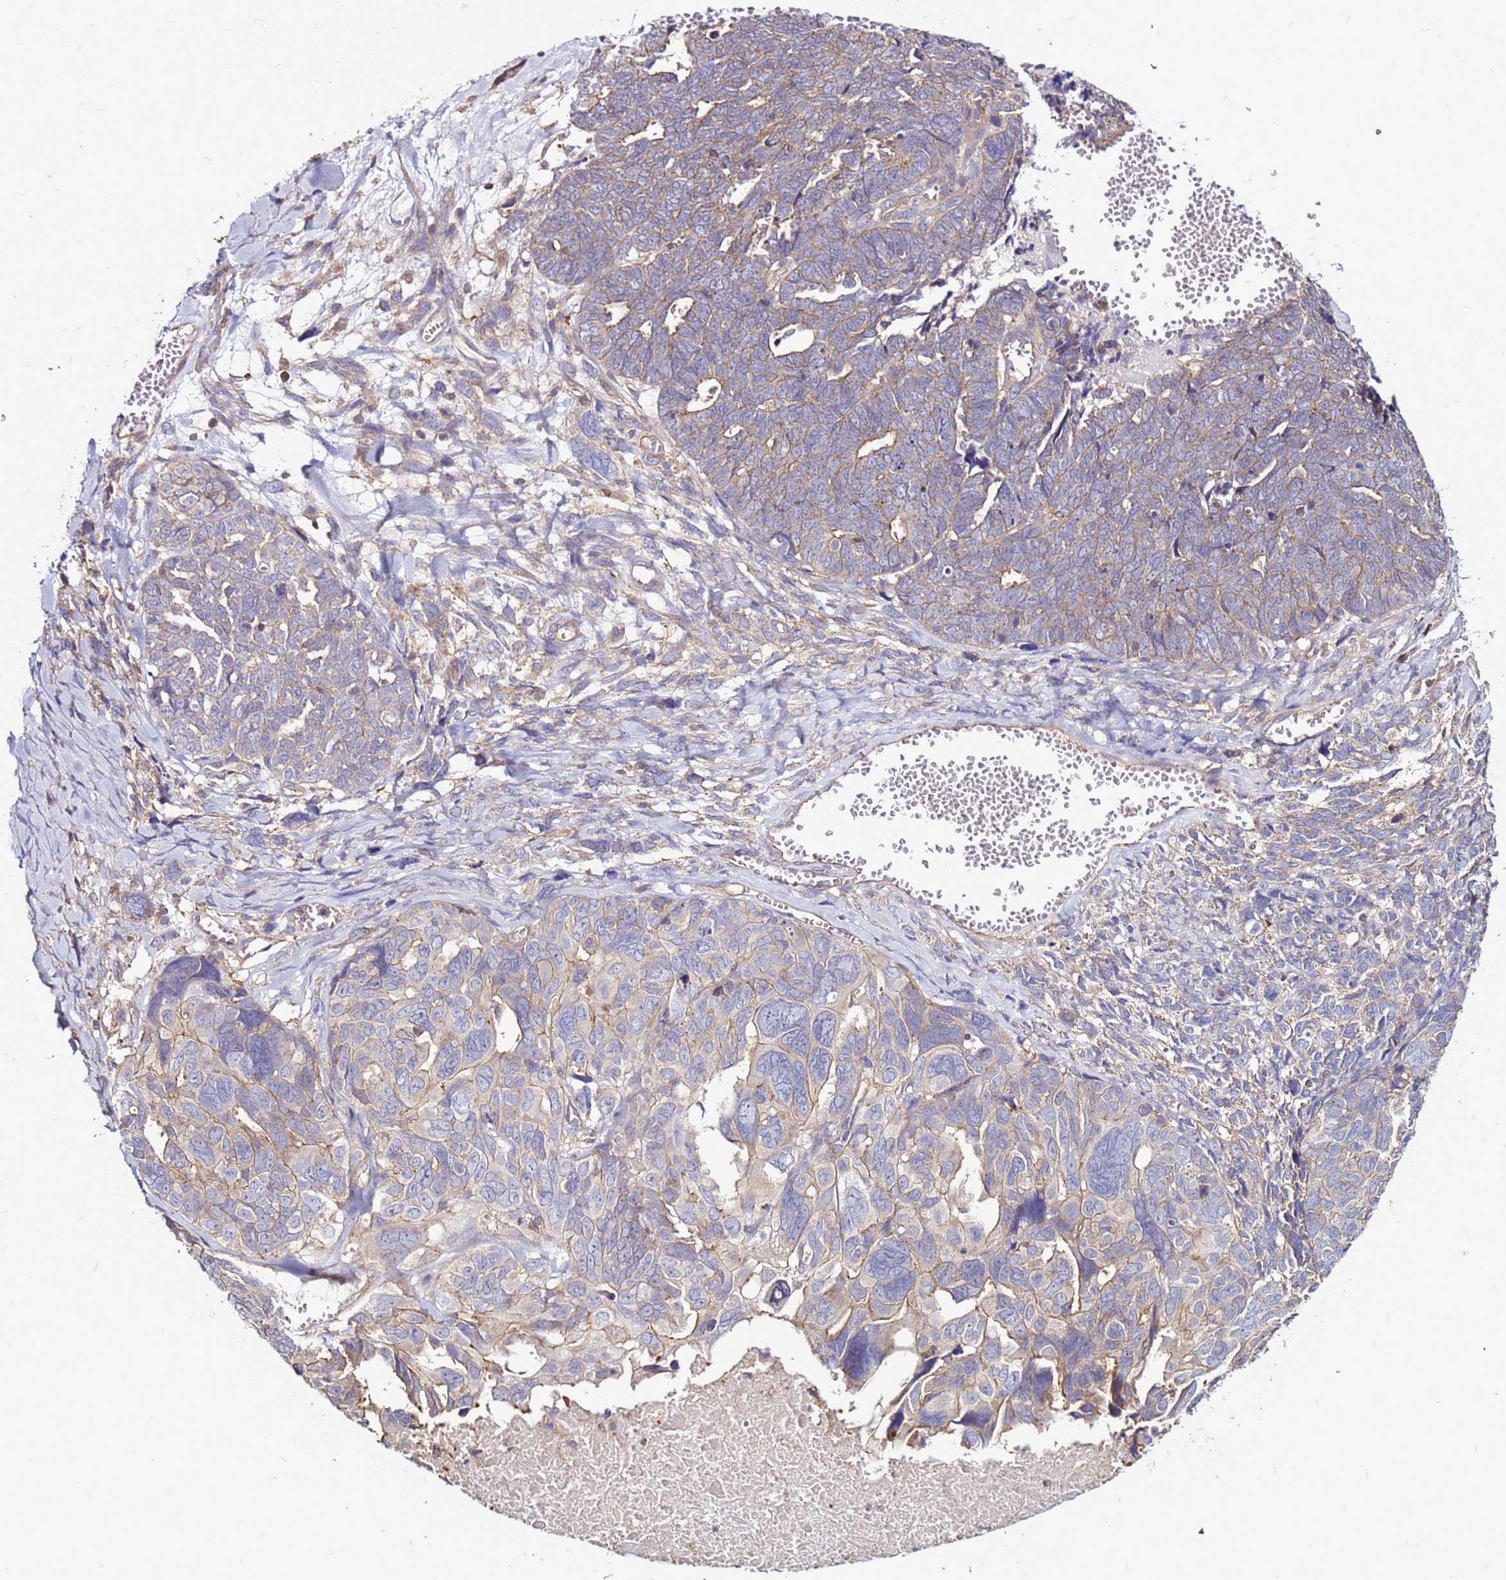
{"staining": {"intensity": "weak", "quantity": "25%-75%", "location": "cytoplasmic/membranous"}, "tissue": "ovarian cancer", "cell_type": "Tumor cells", "image_type": "cancer", "snomed": [{"axis": "morphology", "description": "Cystadenocarcinoma, serous, NOS"}, {"axis": "topography", "description": "Ovary"}], "caption": "Protein positivity by immunohistochemistry (IHC) reveals weak cytoplasmic/membranous positivity in about 25%-75% of tumor cells in ovarian cancer.", "gene": "NRN1L", "patient": {"sex": "female", "age": 79}}